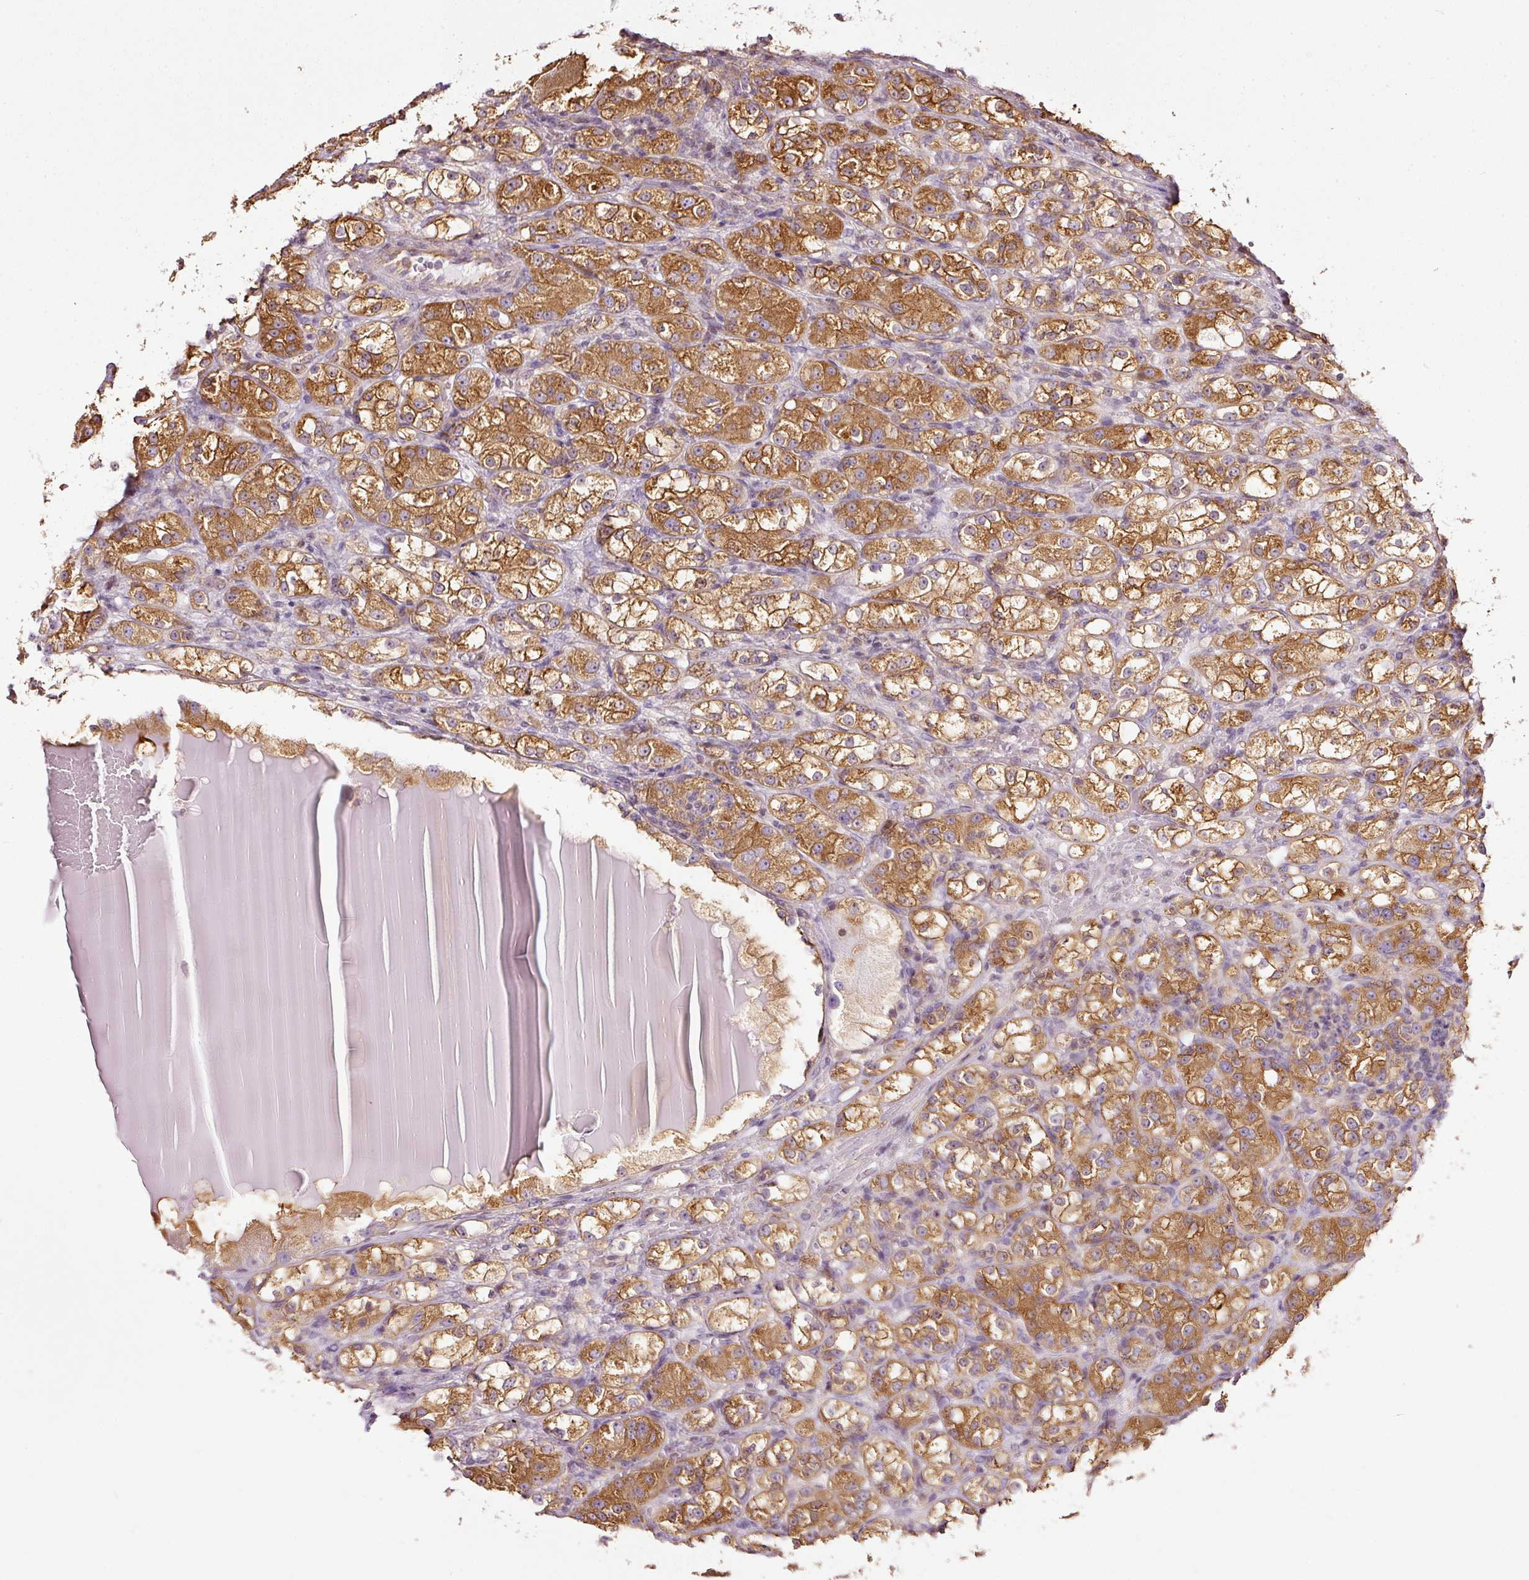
{"staining": {"intensity": "moderate", "quantity": ">75%", "location": "cytoplasmic/membranous"}, "tissue": "renal cancer", "cell_type": "Tumor cells", "image_type": "cancer", "snomed": [{"axis": "morphology", "description": "Normal tissue, NOS"}, {"axis": "morphology", "description": "Adenocarcinoma, NOS"}, {"axis": "topography", "description": "Kidney"}], "caption": "This micrograph shows immunohistochemistry (IHC) staining of human renal cancer (adenocarcinoma), with medium moderate cytoplasmic/membranous positivity in approximately >75% of tumor cells.", "gene": "SCNM1", "patient": {"sex": "male", "age": 61}}